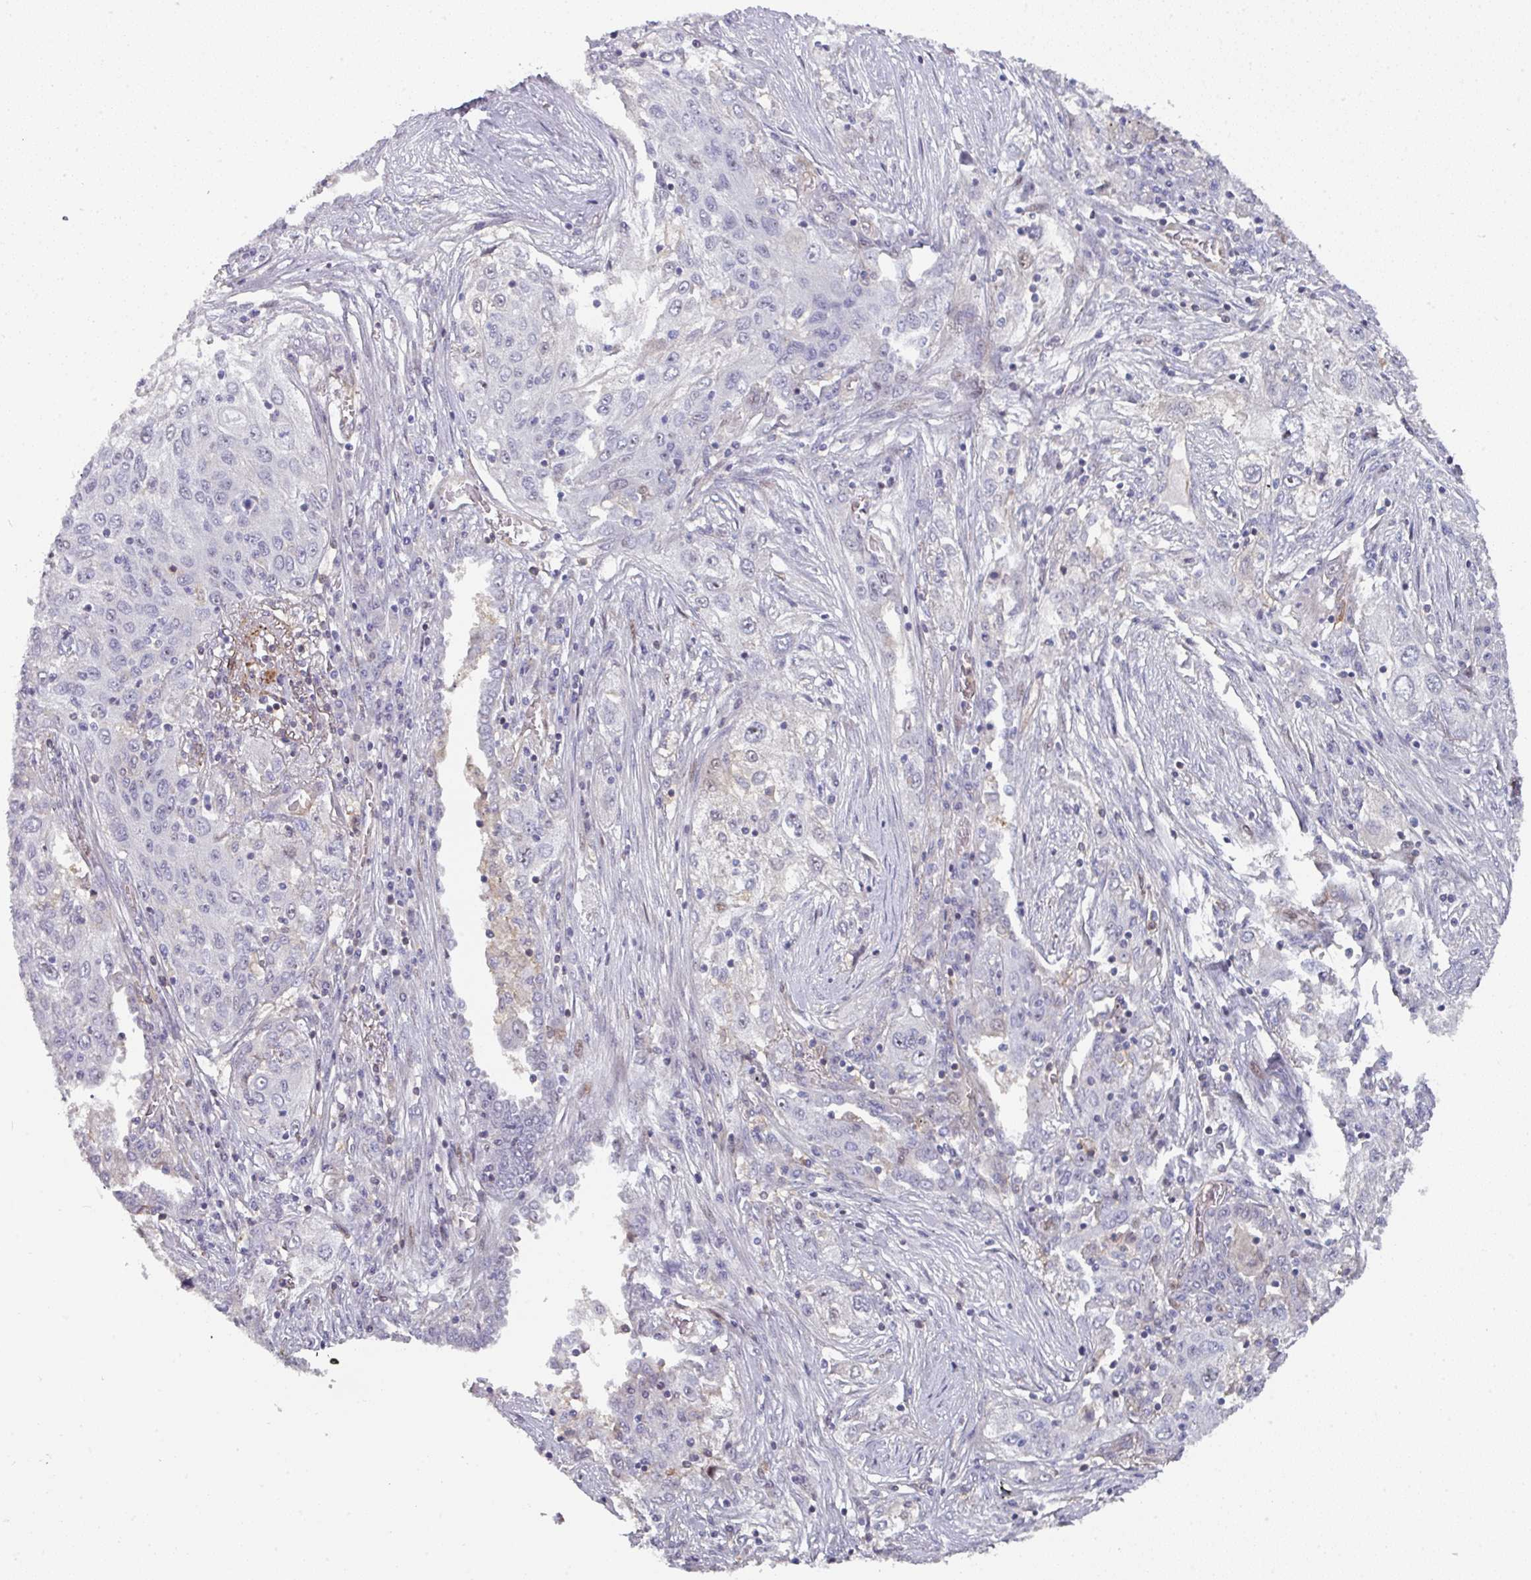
{"staining": {"intensity": "negative", "quantity": "none", "location": "none"}, "tissue": "lung cancer", "cell_type": "Tumor cells", "image_type": "cancer", "snomed": [{"axis": "morphology", "description": "Squamous cell carcinoma, NOS"}, {"axis": "topography", "description": "Lung"}], "caption": "DAB (3,3'-diaminobenzidine) immunohistochemical staining of lung squamous cell carcinoma exhibits no significant positivity in tumor cells. (DAB (3,3'-diaminobenzidine) immunohistochemistry visualized using brightfield microscopy, high magnification).", "gene": "BEND5", "patient": {"sex": "female", "age": 69}}